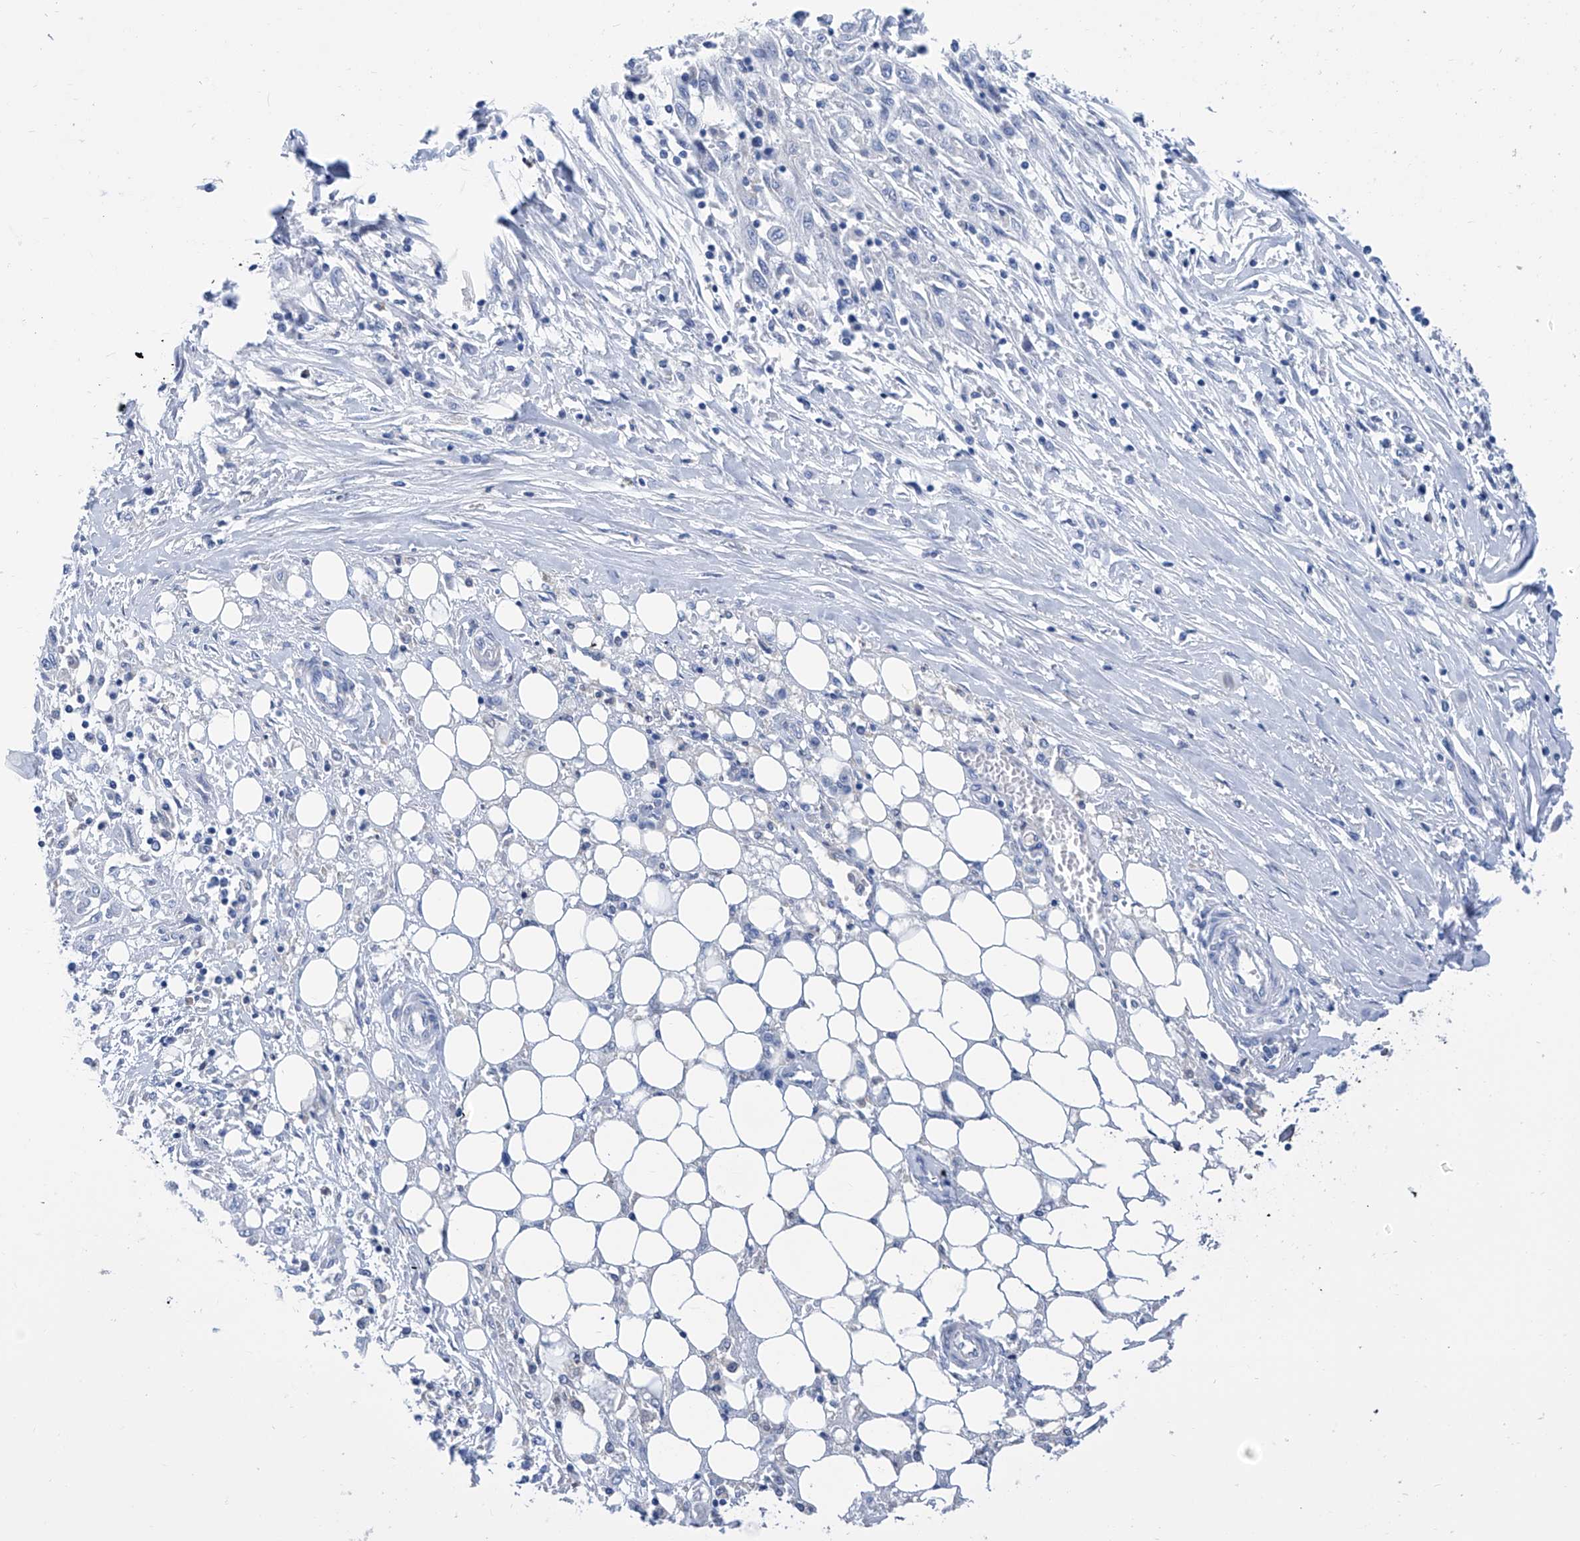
{"staining": {"intensity": "negative", "quantity": "none", "location": "none"}, "tissue": "skin cancer", "cell_type": "Tumor cells", "image_type": "cancer", "snomed": [{"axis": "morphology", "description": "Squamous cell carcinoma, NOS"}, {"axis": "morphology", "description": "Squamous cell carcinoma, metastatic, NOS"}, {"axis": "topography", "description": "Skin"}, {"axis": "topography", "description": "Lymph node"}], "caption": "Skin cancer (squamous cell carcinoma) was stained to show a protein in brown. There is no significant staining in tumor cells.", "gene": "IMPA2", "patient": {"sex": "male", "age": 75}}